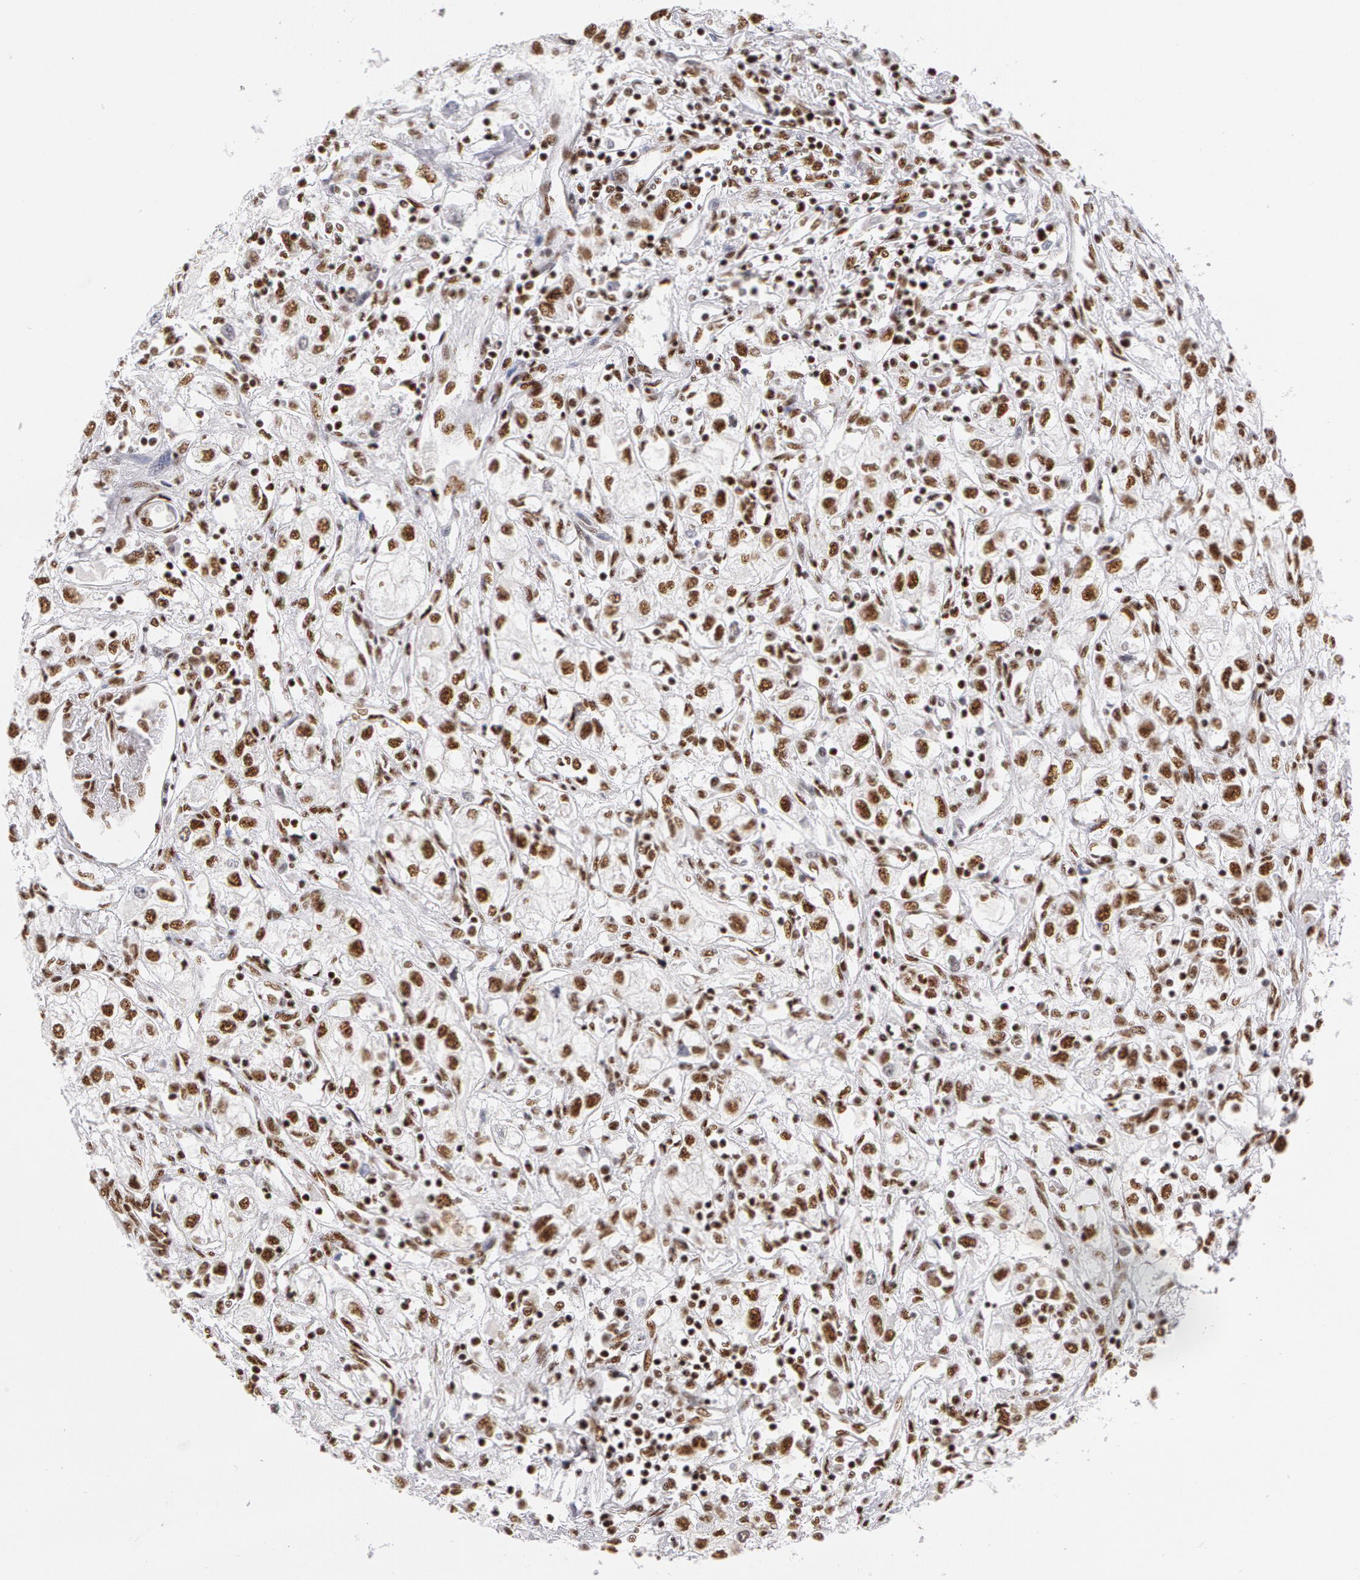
{"staining": {"intensity": "weak", "quantity": ">75%", "location": "nuclear"}, "tissue": "renal cancer", "cell_type": "Tumor cells", "image_type": "cancer", "snomed": [{"axis": "morphology", "description": "Adenocarcinoma, NOS"}, {"axis": "topography", "description": "Kidney"}], "caption": "Human renal adenocarcinoma stained for a protein (brown) reveals weak nuclear positive expression in about >75% of tumor cells.", "gene": "PNN", "patient": {"sex": "male", "age": 57}}